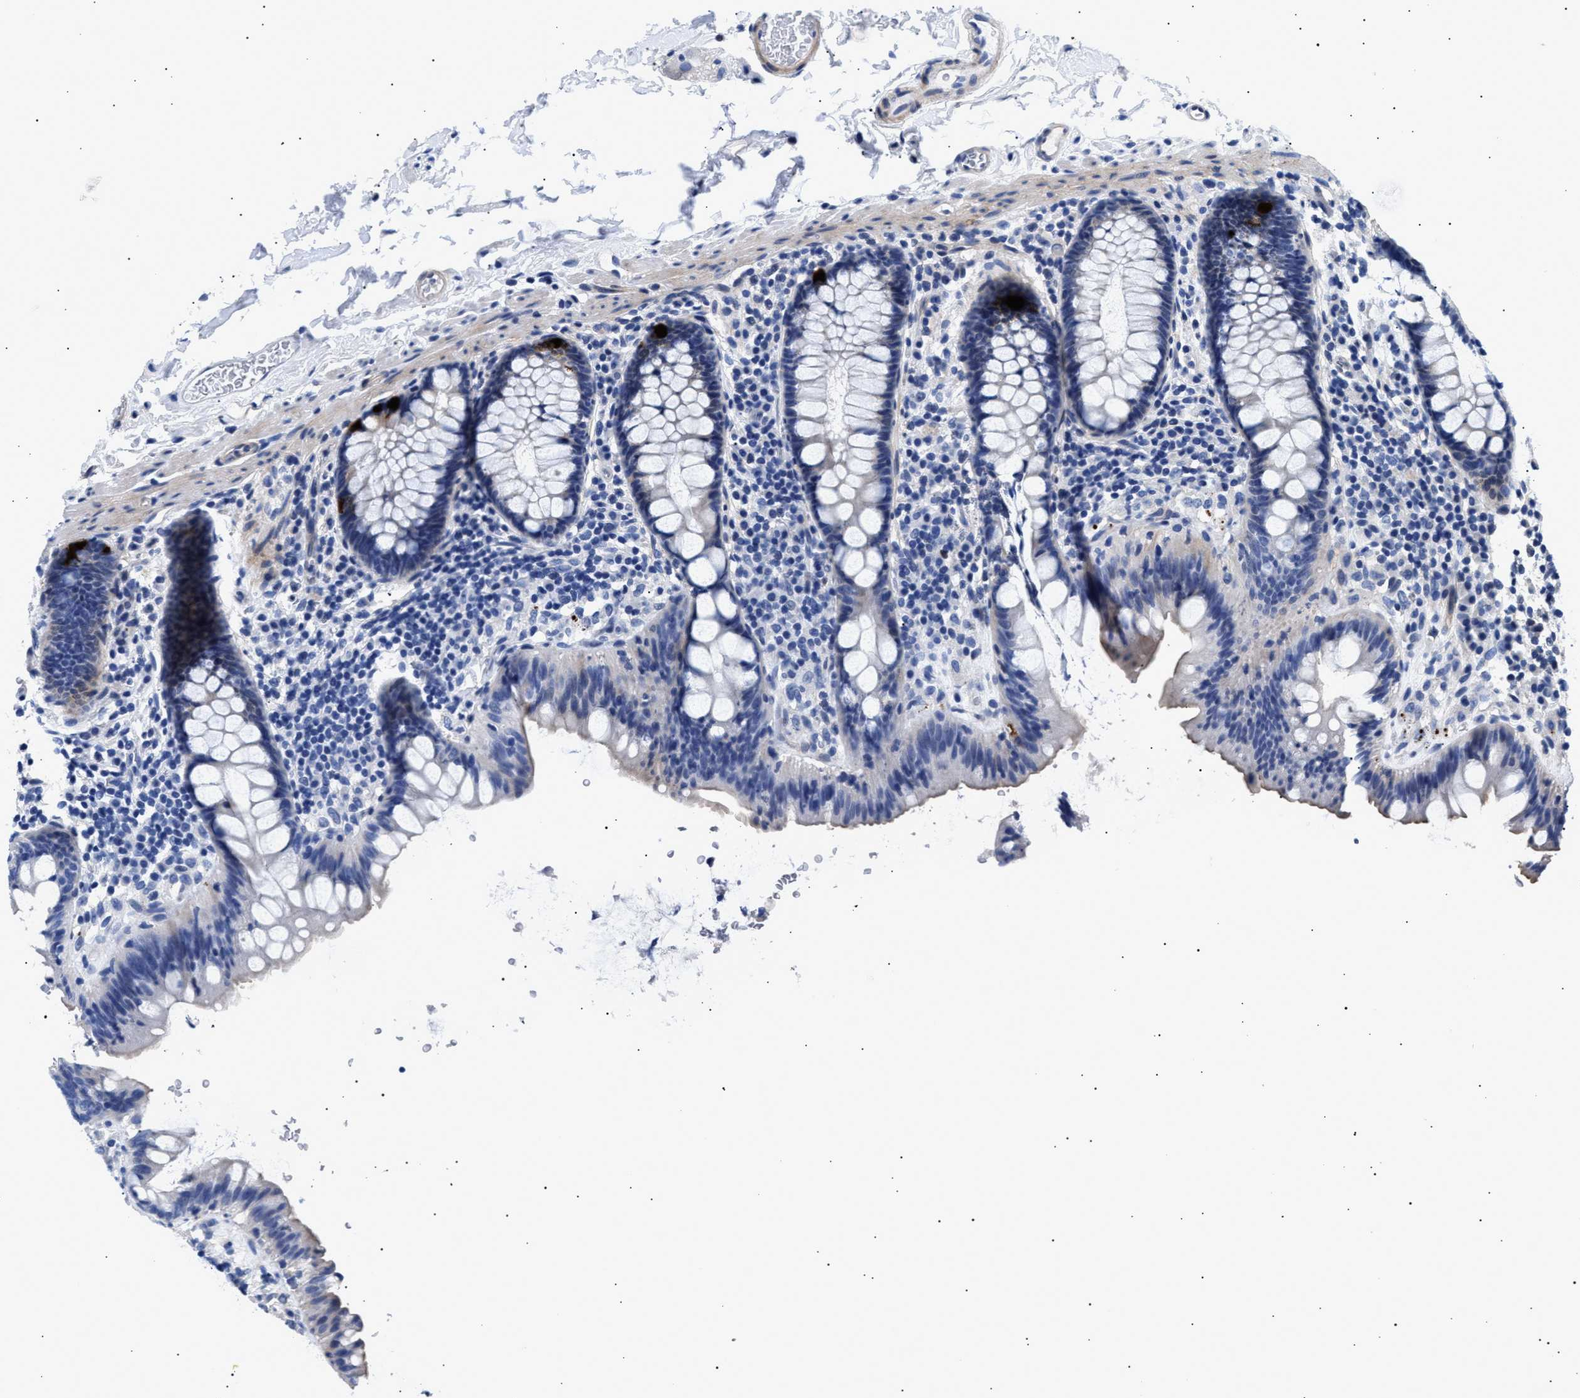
{"staining": {"intensity": "weak", "quantity": ">75%", "location": "cytoplasmic/membranous"}, "tissue": "colon", "cell_type": "Endothelial cells", "image_type": "normal", "snomed": [{"axis": "morphology", "description": "Normal tissue, NOS"}, {"axis": "topography", "description": "Colon"}], "caption": "Weak cytoplasmic/membranous expression is appreciated in about >75% of endothelial cells in unremarkable colon.", "gene": "HEMGN", "patient": {"sex": "female", "age": 80}}